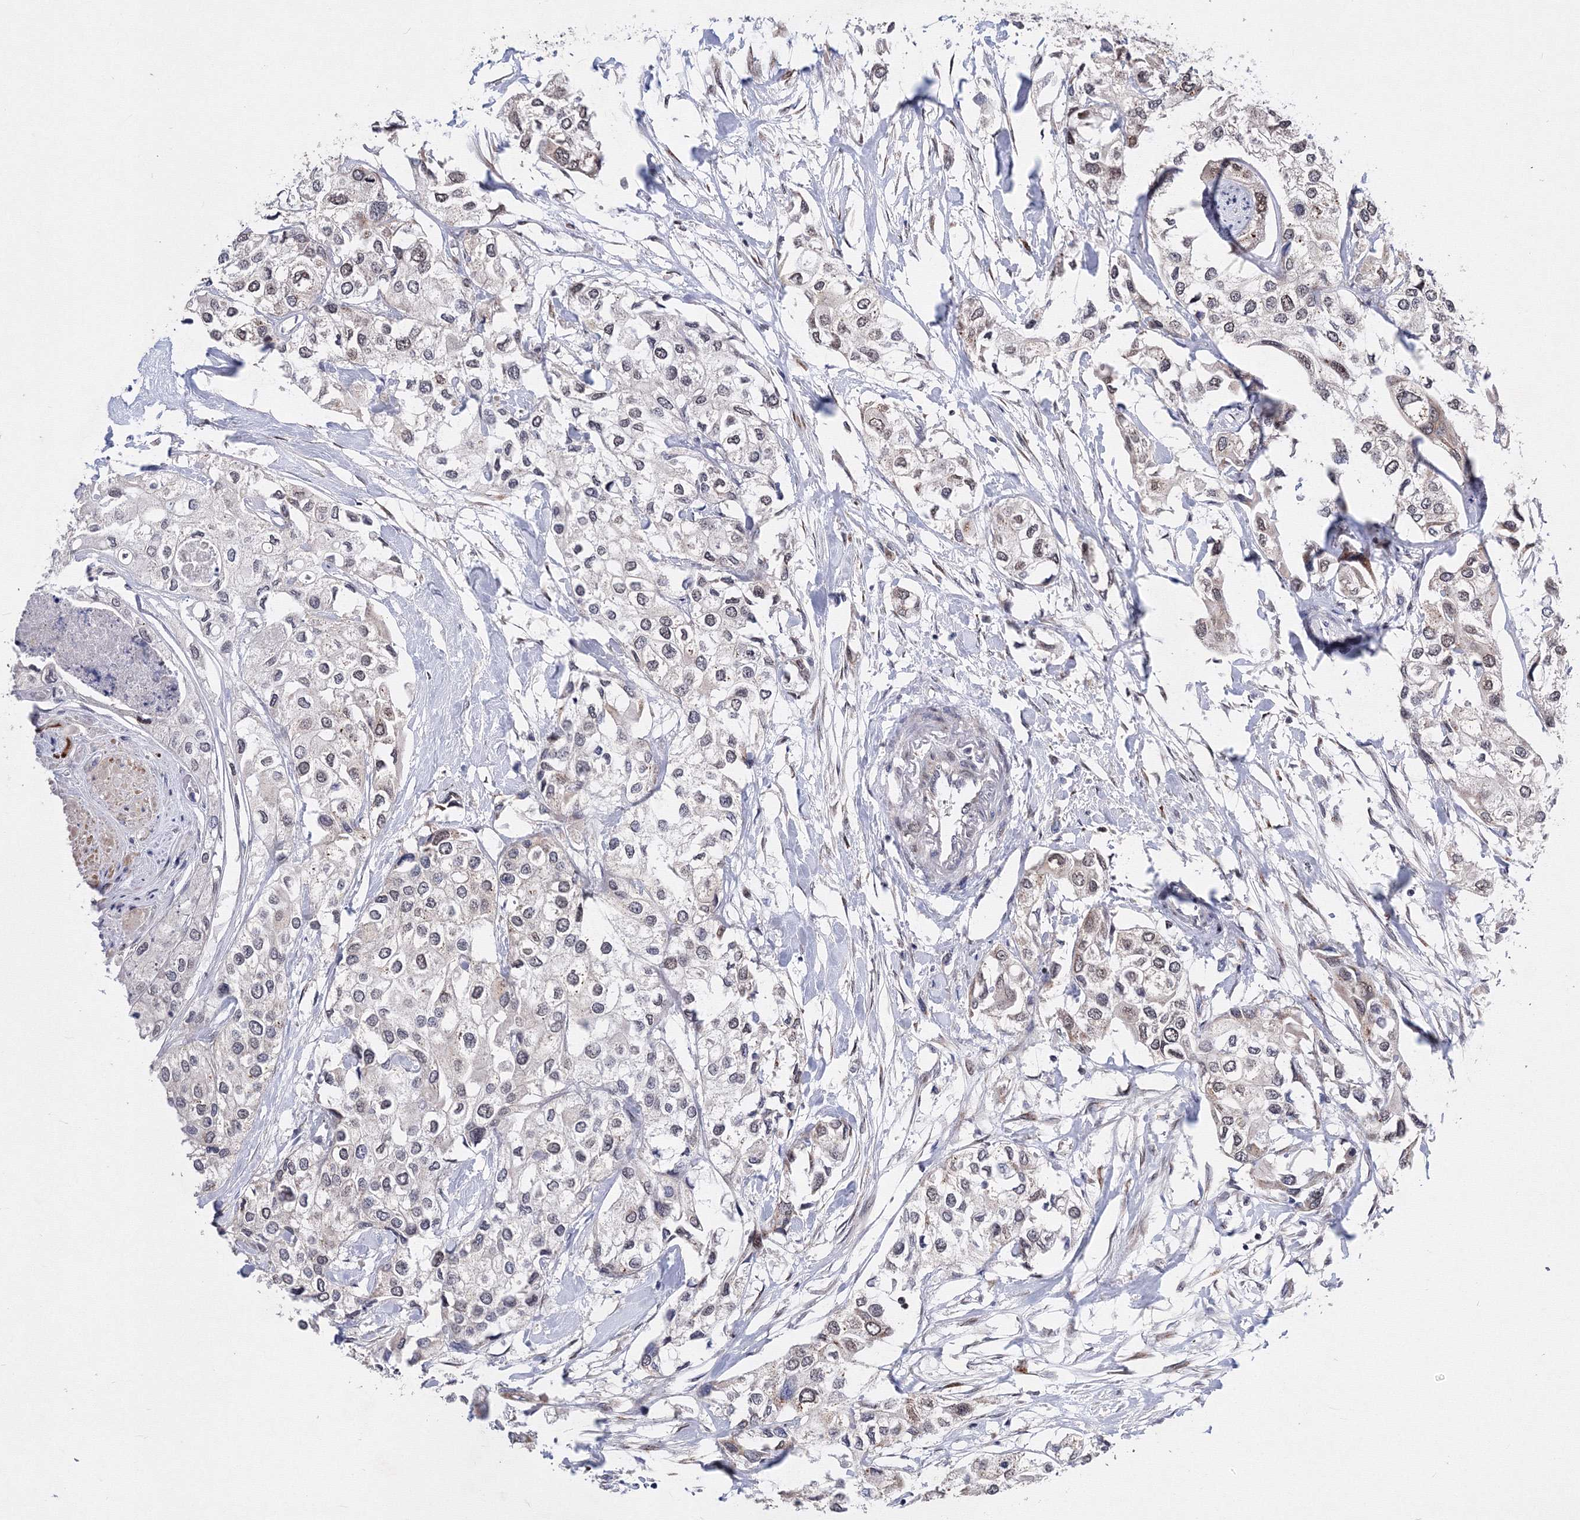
{"staining": {"intensity": "weak", "quantity": "<25%", "location": "nuclear"}, "tissue": "urothelial cancer", "cell_type": "Tumor cells", "image_type": "cancer", "snomed": [{"axis": "morphology", "description": "Urothelial carcinoma, High grade"}, {"axis": "topography", "description": "Urinary bladder"}], "caption": "This is an IHC micrograph of human urothelial cancer. There is no staining in tumor cells.", "gene": "GPN1", "patient": {"sex": "male", "age": 64}}